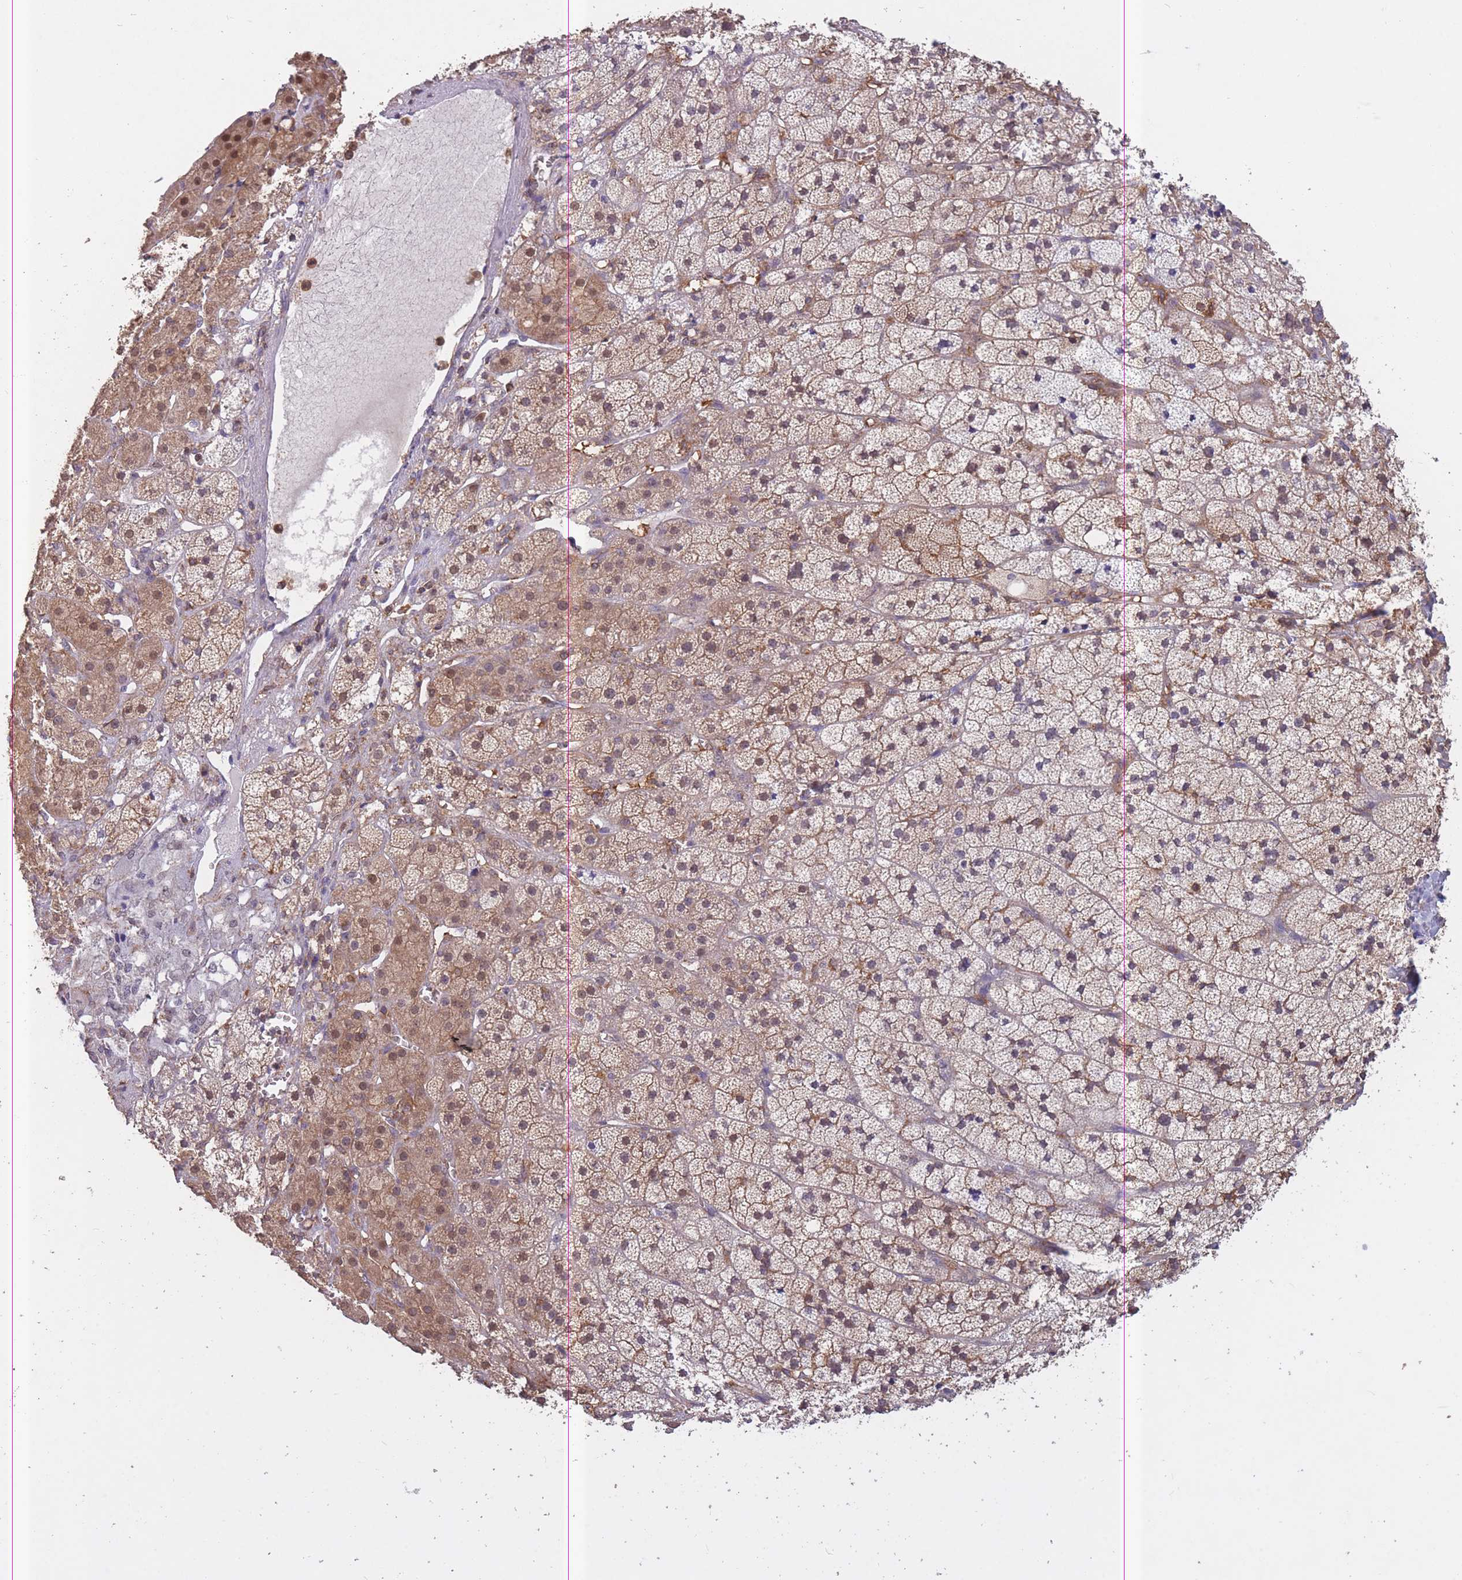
{"staining": {"intensity": "moderate", "quantity": ">75%", "location": "cytoplasmic/membranous,nuclear"}, "tissue": "adrenal gland", "cell_type": "Glandular cells", "image_type": "normal", "snomed": [{"axis": "morphology", "description": "Normal tissue, NOS"}, {"axis": "topography", "description": "Adrenal gland"}], "caption": "Immunohistochemistry (IHC) staining of normal adrenal gland, which reveals medium levels of moderate cytoplasmic/membranous,nuclear positivity in approximately >75% of glandular cells indicating moderate cytoplasmic/membranous,nuclear protein expression. The staining was performed using DAB (brown) for protein detection and nuclei were counterstained in hematoxylin (blue).", "gene": "GMIP", "patient": {"sex": "female", "age": 52}}